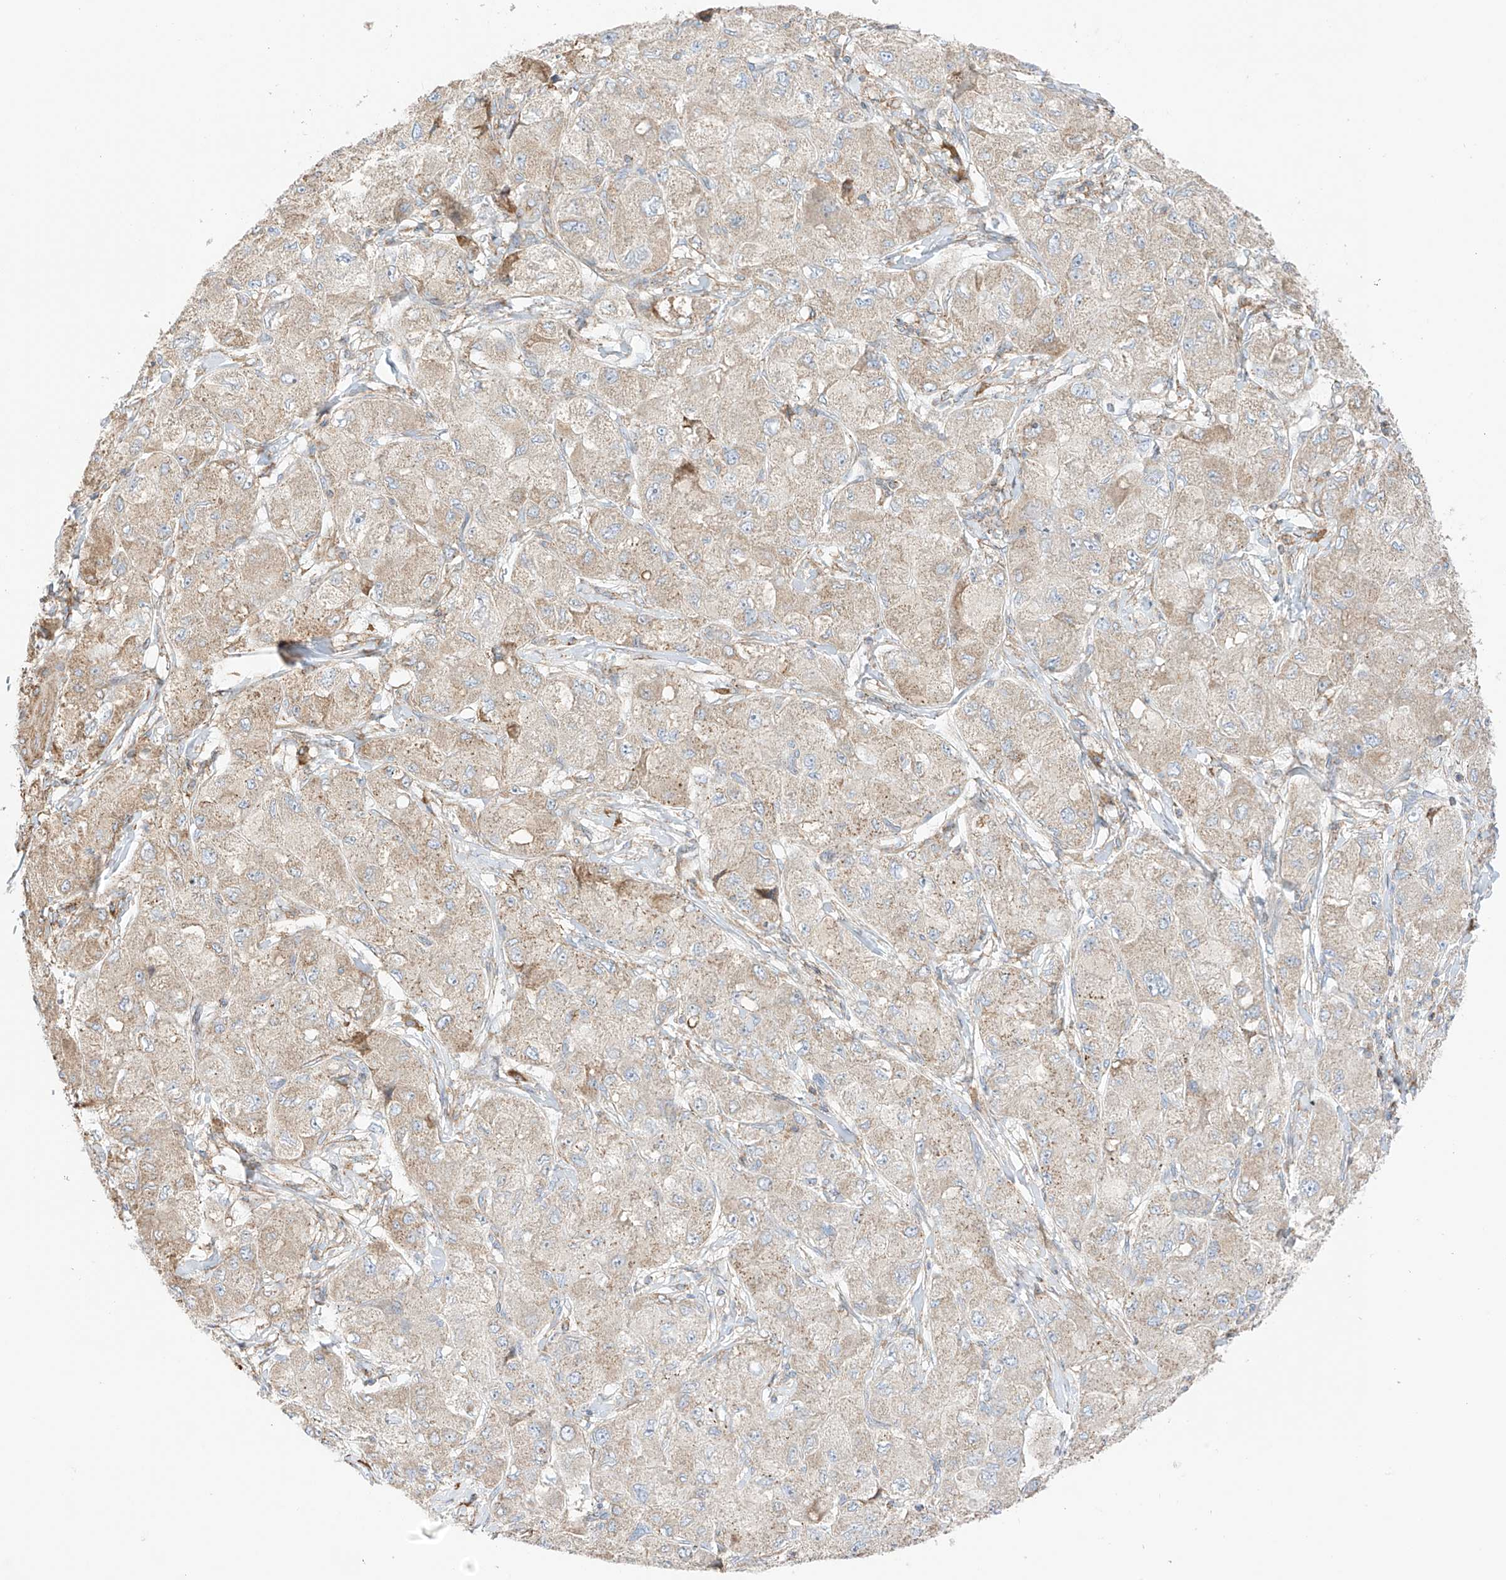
{"staining": {"intensity": "strong", "quantity": "25%-75%", "location": "cytoplasmic/membranous"}, "tissue": "liver cancer", "cell_type": "Tumor cells", "image_type": "cancer", "snomed": [{"axis": "morphology", "description": "Carcinoma, Hepatocellular, NOS"}, {"axis": "topography", "description": "Liver"}], "caption": "Immunohistochemistry histopathology image of neoplastic tissue: human liver hepatocellular carcinoma stained using immunohistochemistry (IHC) shows high levels of strong protein expression localized specifically in the cytoplasmic/membranous of tumor cells, appearing as a cytoplasmic/membranous brown color.", "gene": "XKR3", "patient": {"sex": "male", "age": 80}}